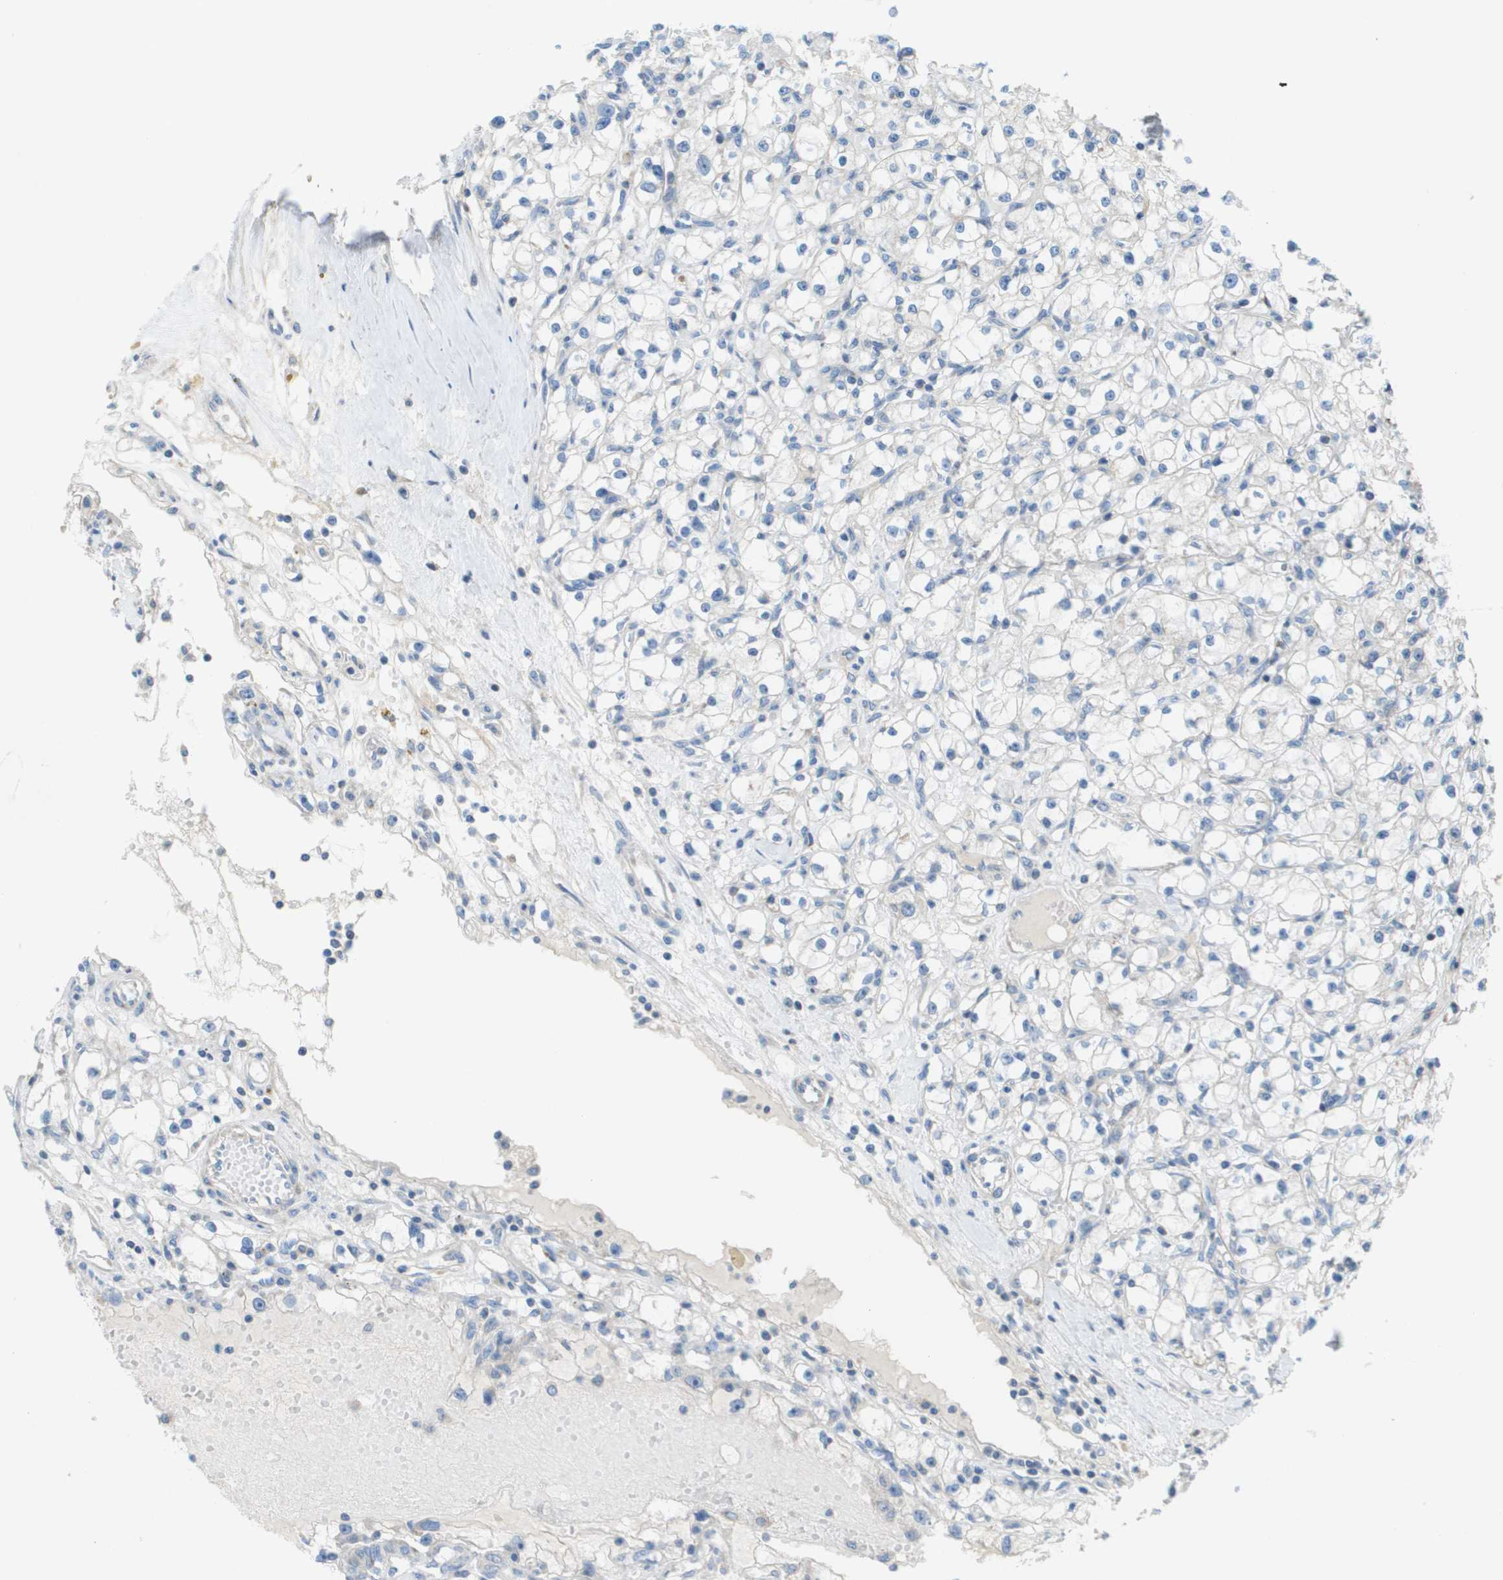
{"staining": {"intensity": "negative", "quantity": "none", "location": "none"}, "tissue": "renal cancer", "cell_type": "Tumor cells", "image_type": "cancer", "snomed": [{"axis": "morphology", "description": "Adenocarcinoma, NOS"}, {"axis": "topography", "description": "Kidney"}], "caption": "An image of human renal cancer (adenocarcinoma) is negative for staining in tumor cells.", "gene": "GALNT6", "patient": {"sex": "male", "age": 56}}